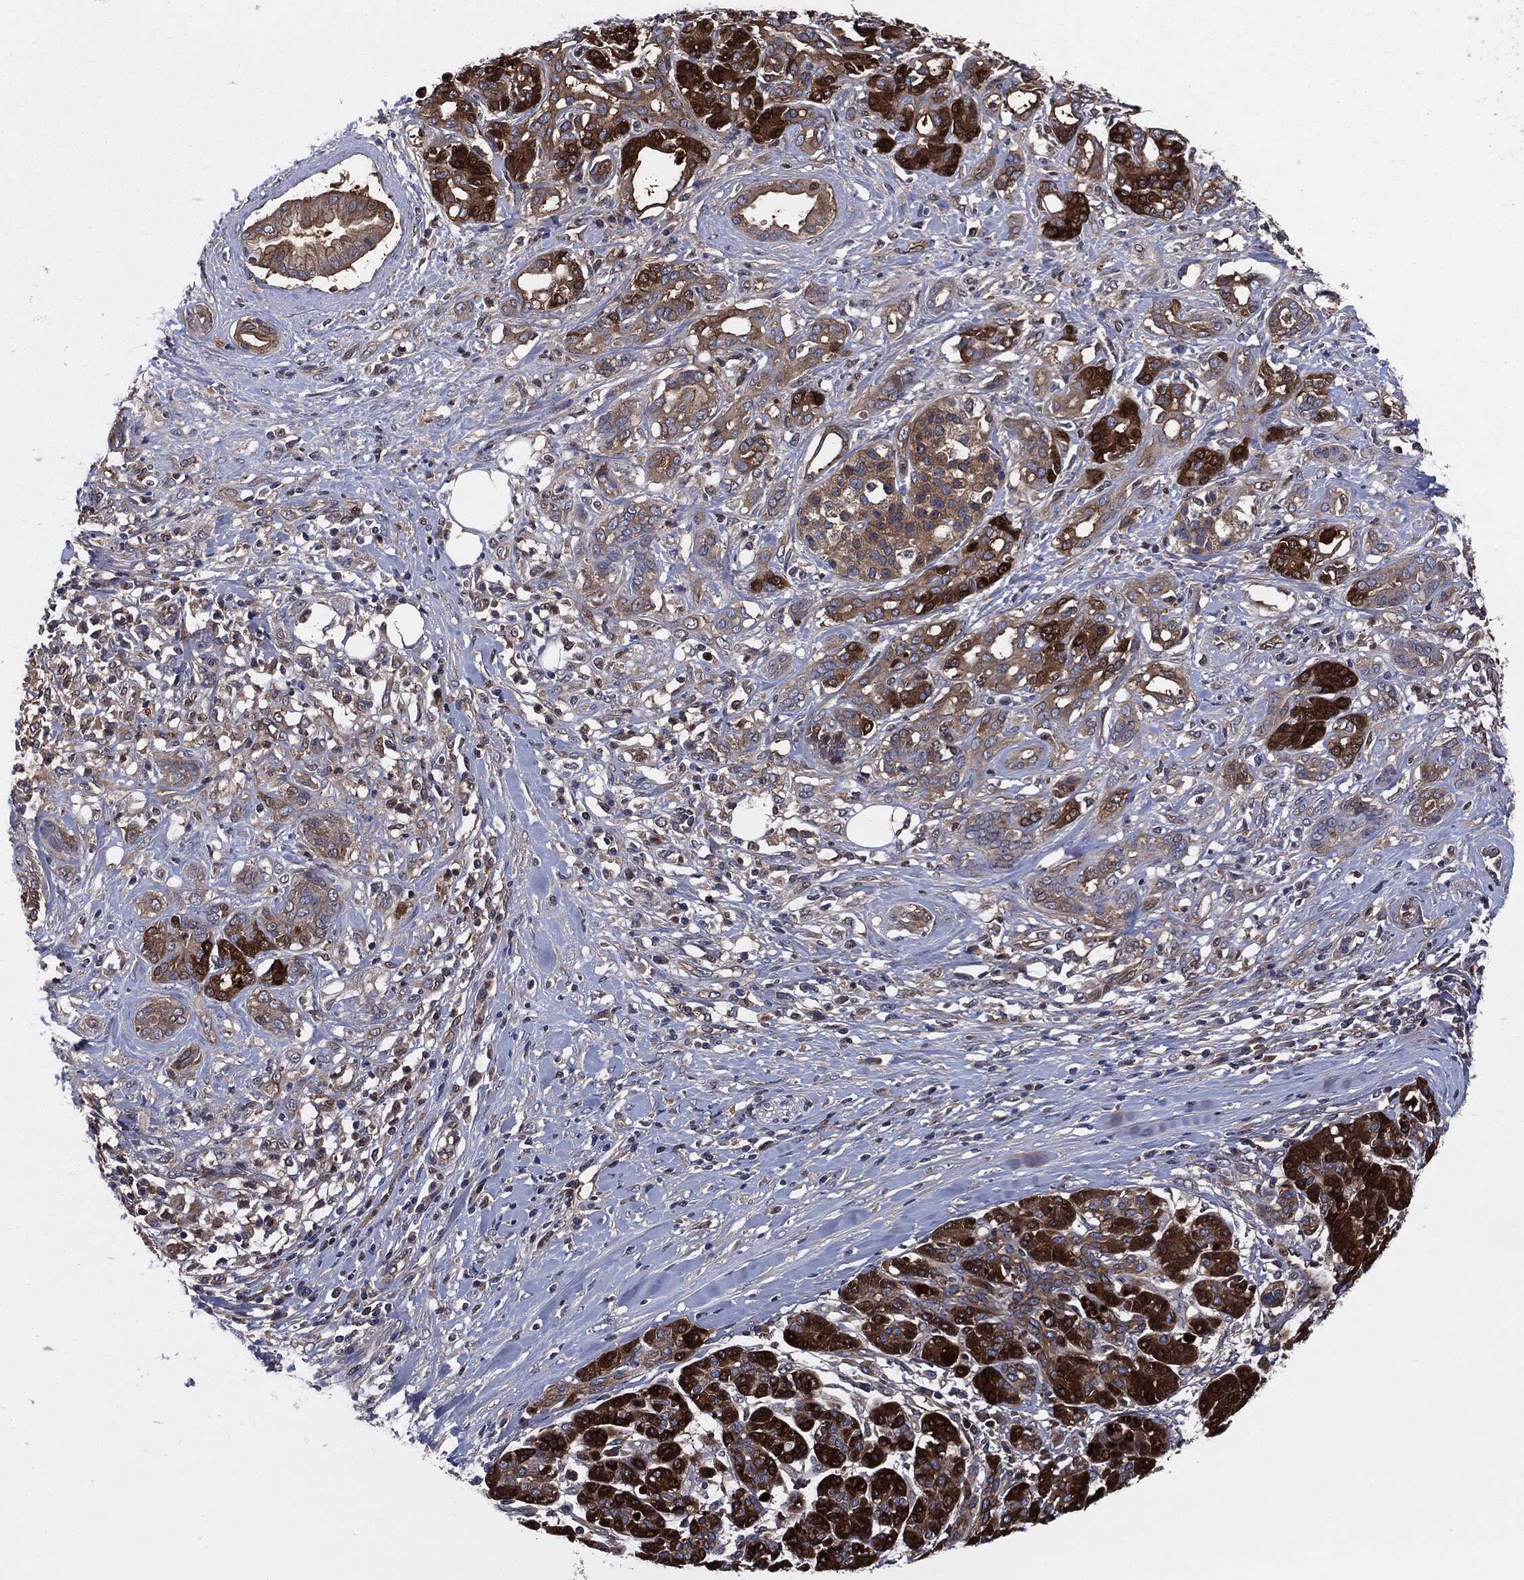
{"staining": {"intensity": "strong", "quantity": "25%-75%", "location": "cytoplasmic/membranous"}, "tissue": "pancreatic cancer", "cell_type": "Tumor cells", "image_type": "cancer", "snomed": [{"axis": "morphology", "description": "Adenocarcinoma, NOS"}, {"axis": "topography", "description": "Pancreas"}], "caption": "IHC of human pancreatic cancer (adenocarcinoma) displays high levels of strong cytoplasmic/membranous staining in about 25%-75% of tumor cells.", "gene": "XPNPEP1", "patient": {"sex": "female", "age": 56}}